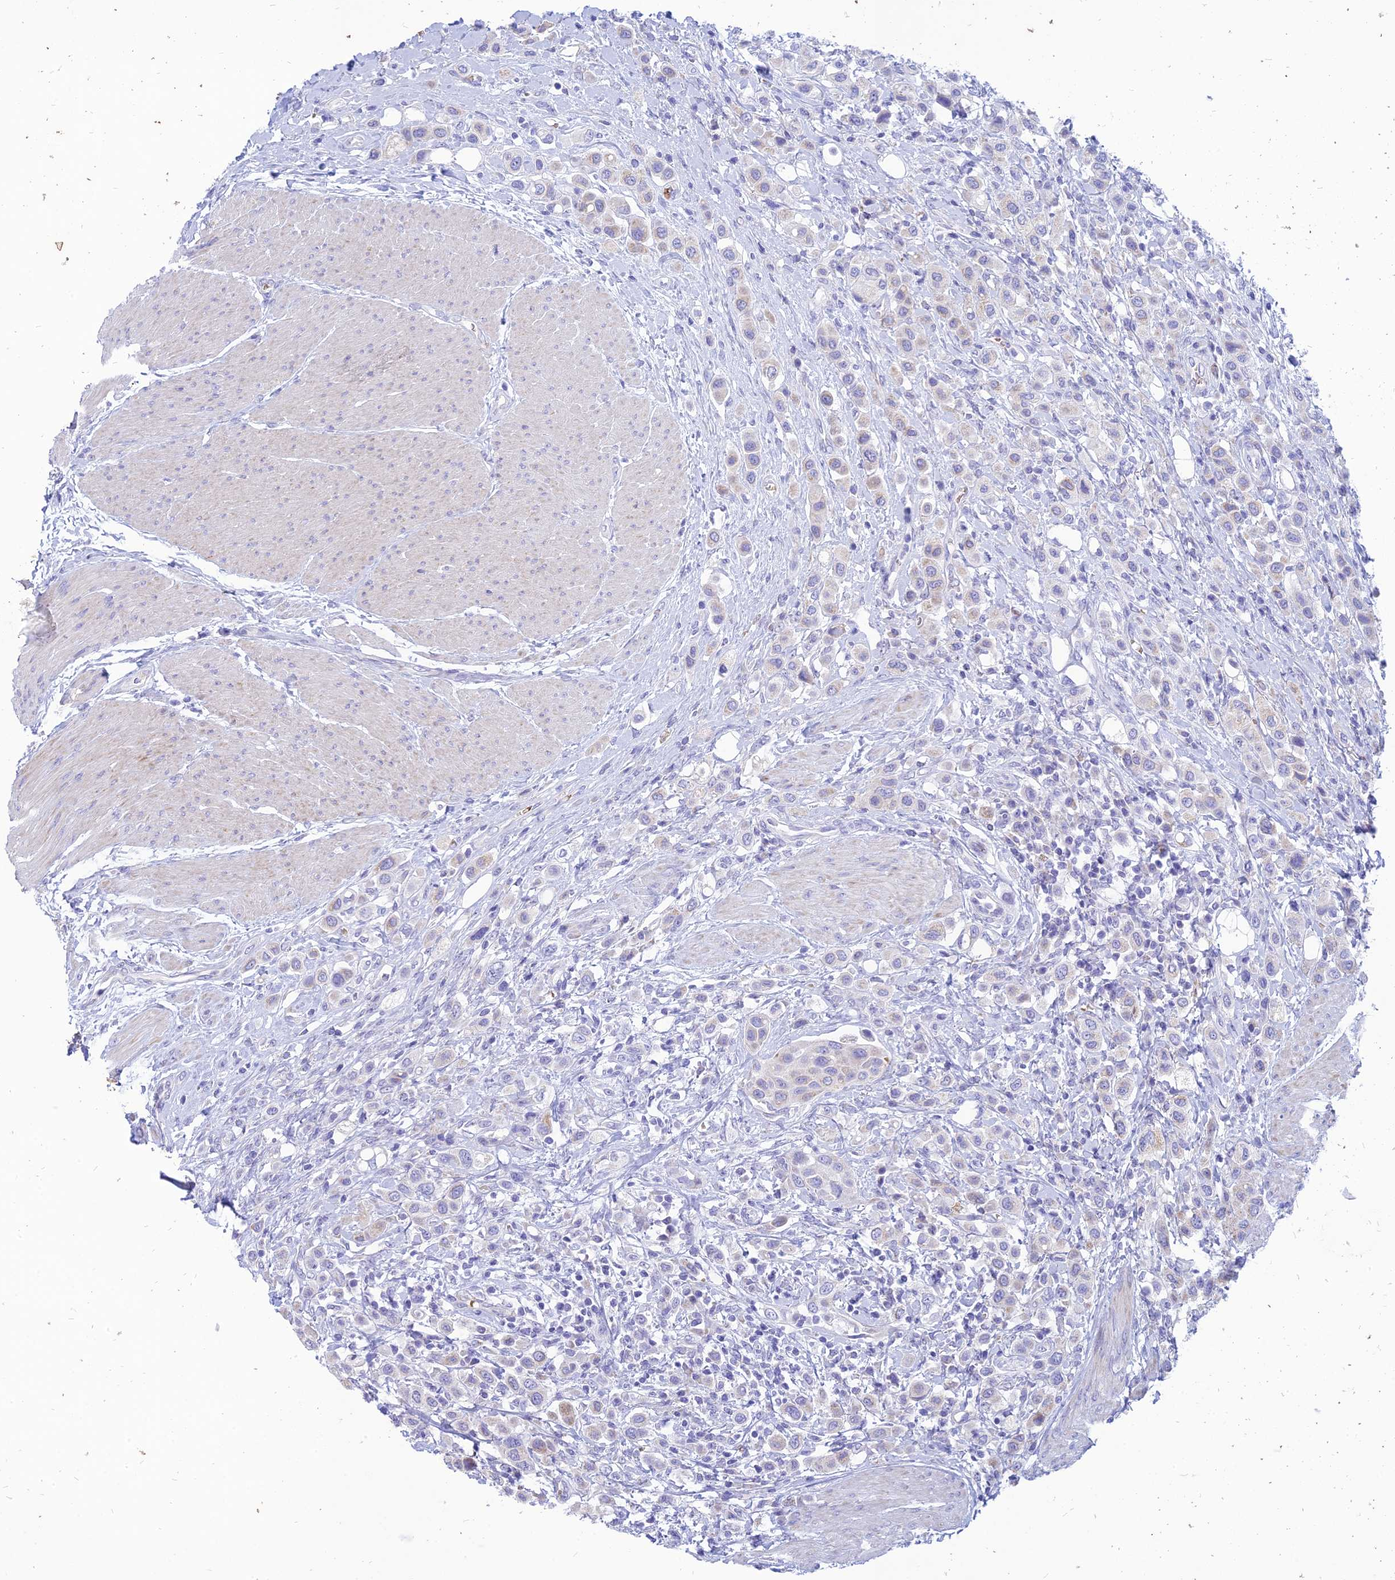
{"staining": {"intensity": "negative", "quantity": "none", "location": "none"}, "tissue": "urothelial cancer", "cell_type": "Tumor cells", "image_type": "cancer", "snomed": [{"axis": "morphology", "description": "Urothelial carcinoma, High grade"}, {"axis": "topography", "description": "Urinary bladder"}], "caption": "High power microscopy histopathology image of an immunohistochemistry (IHC) micrograph of urothelial carcinoma (high-grade), revealing no significant expression in tumor cells. Brightfield microscopy of IHC stained with DAB (3,3'-diaminobenzidine) (brown) and hematoxylin (blue), captured at high magnification.", "gene": "HHAT", "patient": {"sex": "male", "age": 50}}